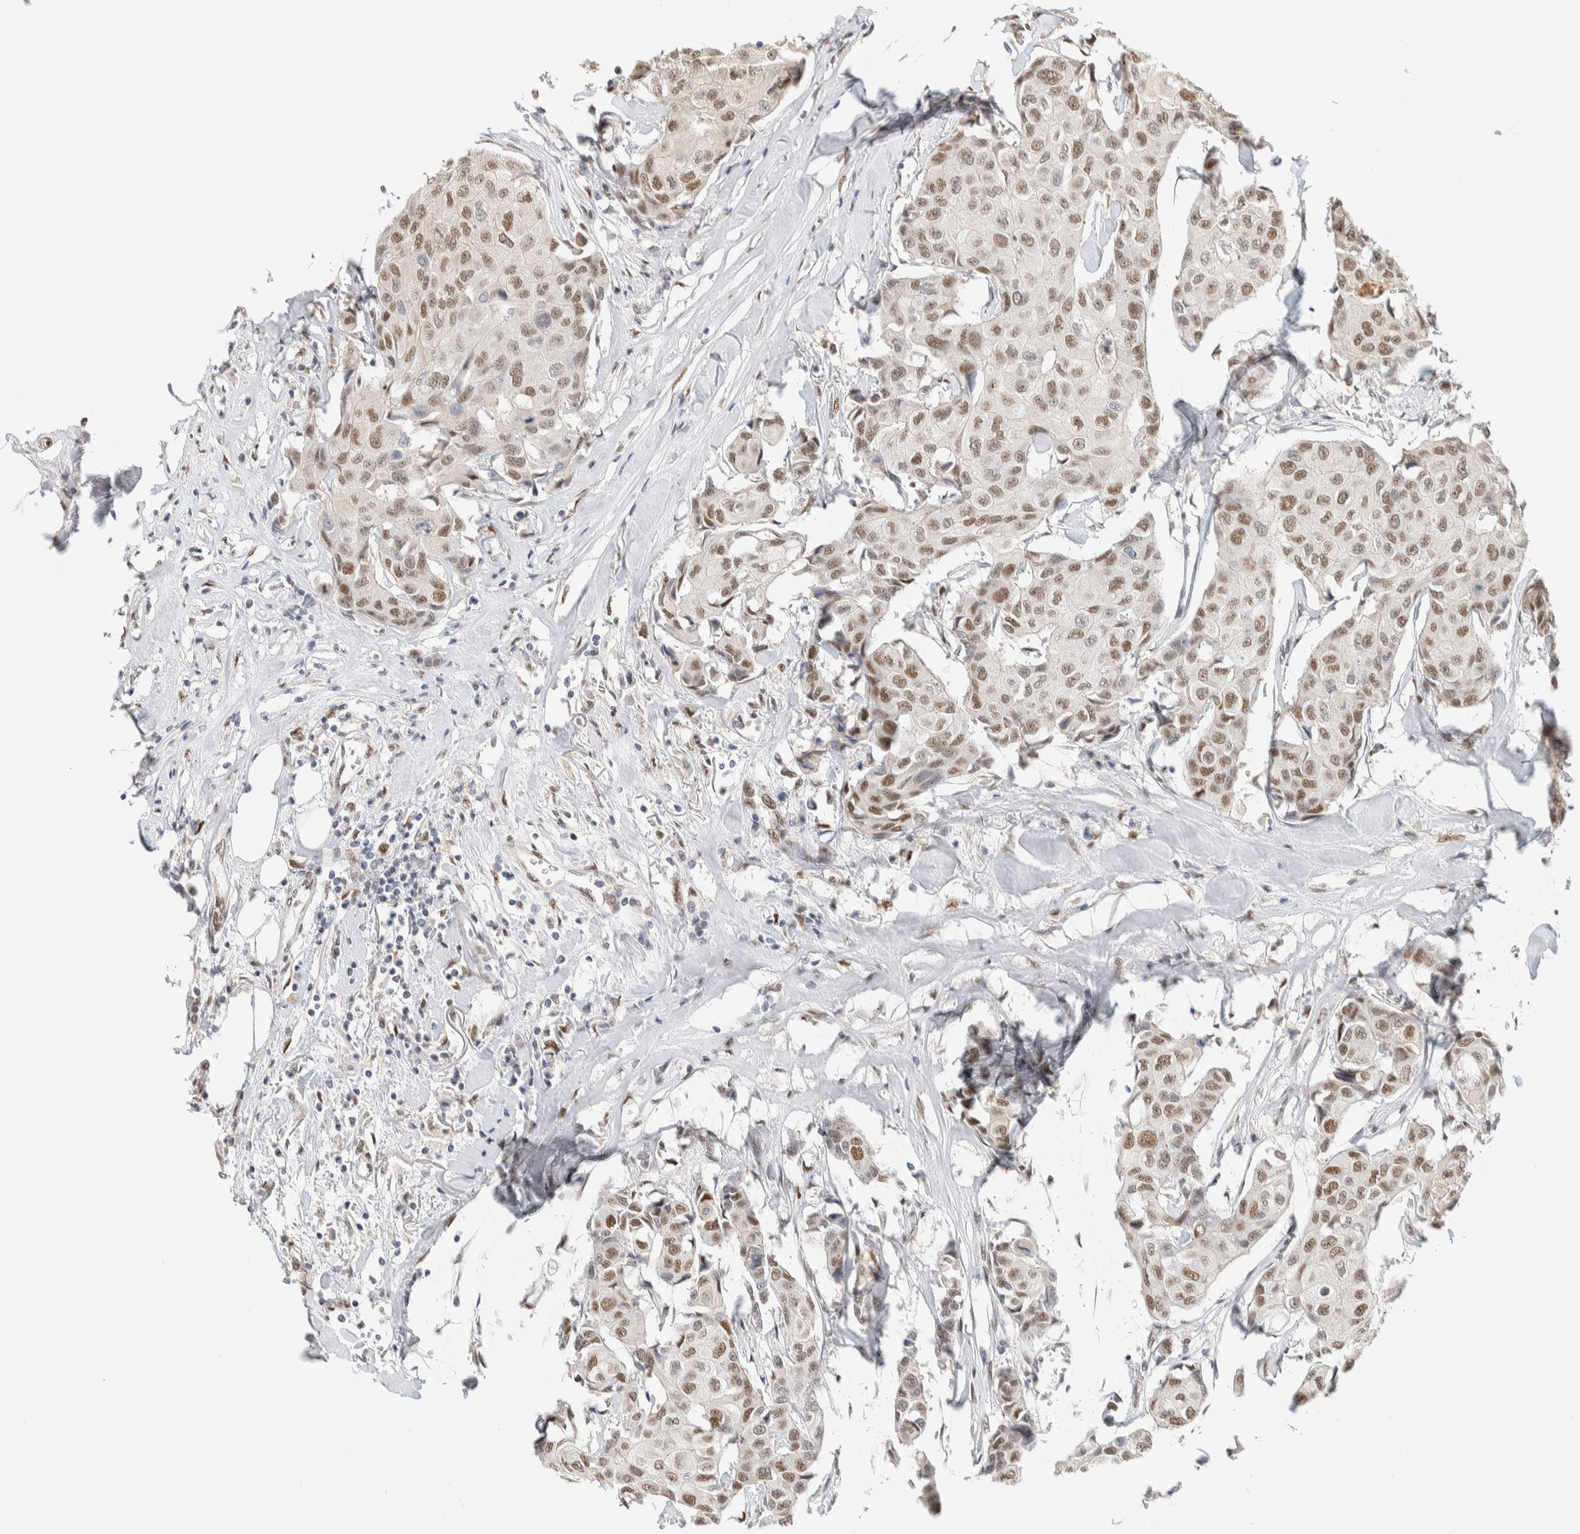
{"staining": {"intensity": "moderate", "quantity": ">75%", "location": "nuclear"}, "tissue": "breast cancer", "cell_type": "Tumor cells", "image_type": "cancer", "snomed": [{"axis": "morphology", "description": "Duct carcinoma"}, {"axis": "topography", "description": "Breast"}], "caption": "Breast cancer stained with a protein marker reveals moderate staining in tumor cells.", "gene": "PUS7", "patient": {"sex": "female", "age": 80}}